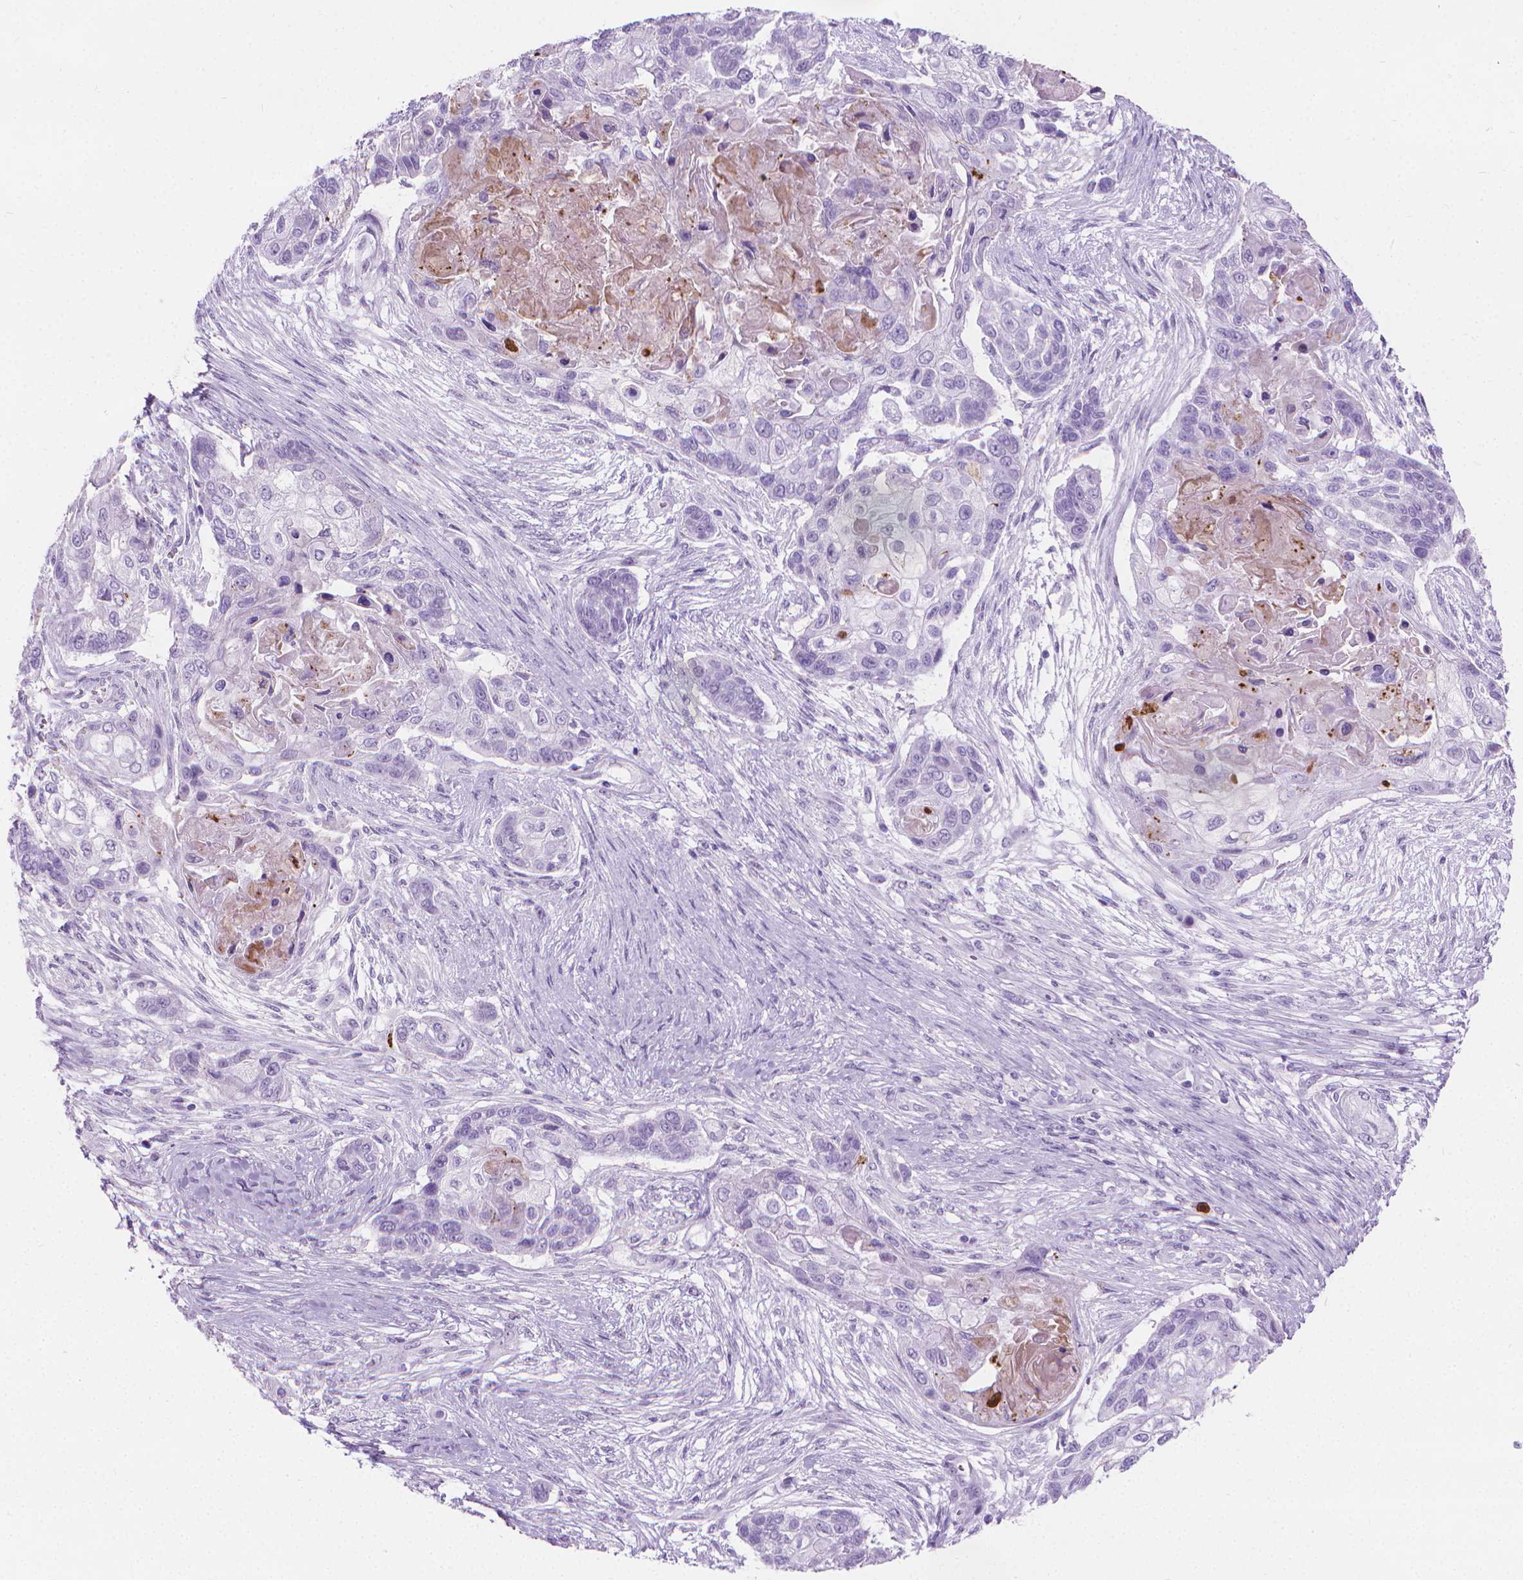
{"staining": {"intensity": "negative", "quantity": "none", "location": "none"}, "tissue": "lung cancer", "cell_type": "Tumor cells", "image_type": "cancer", "snomed": [{"axis": "morphology", "description": "Squamous cell carcinoma, NOS"}, {"axis": "topography", "description": "Lung"}], "caption": "Tumor cells show no significant expression in lung squamous cell carcinoma. The staining is performed using DAB brown chromogen with nuclei counter-stained in using hematoxylin.", "gene": "CFAP52", "patient": {"sex": "male", "age": 69}}